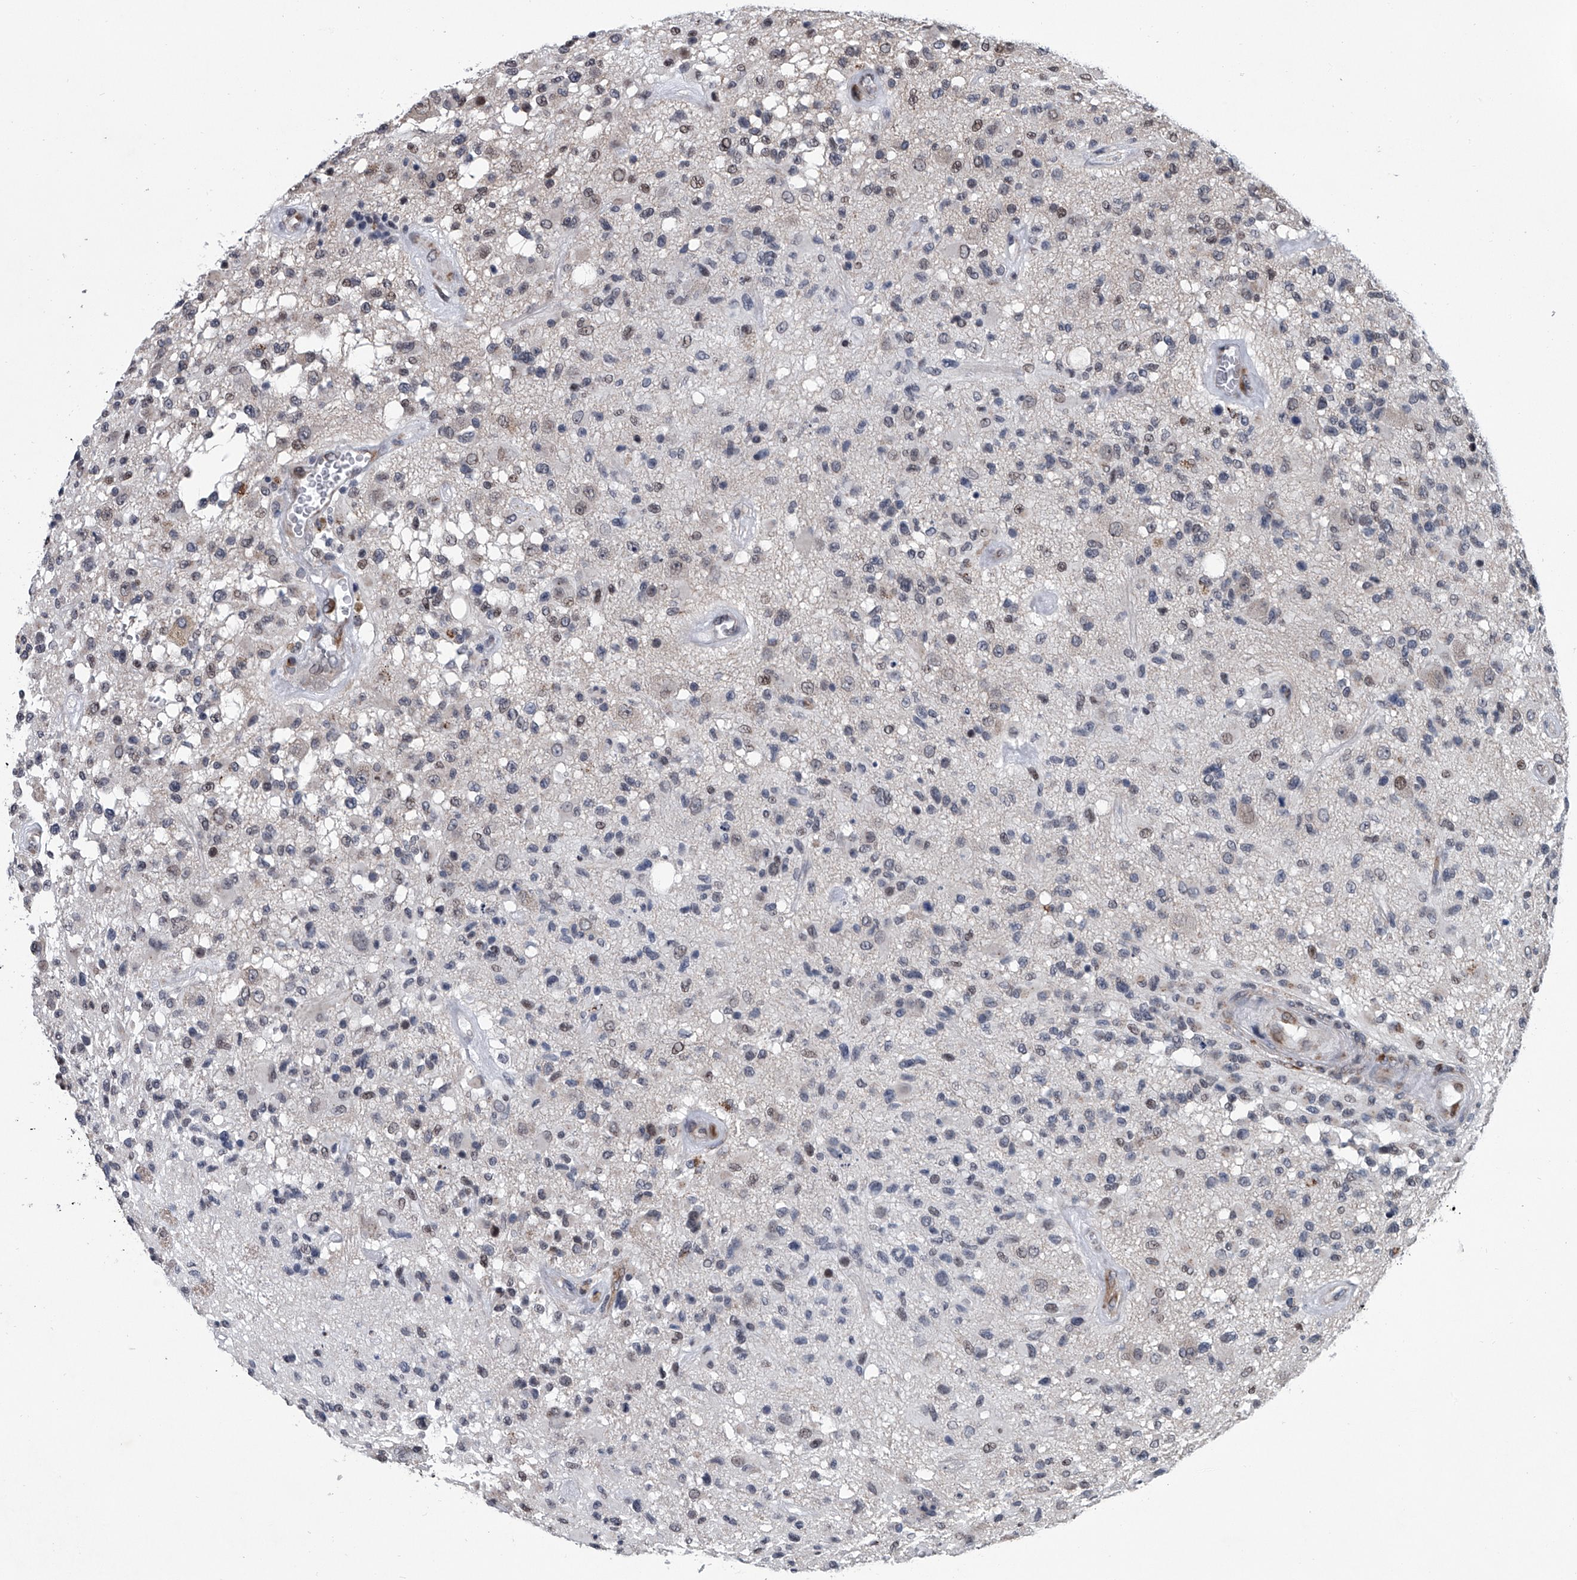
{"staining": {"intensity": "weak", "quantity": "<25%", "location": "nuclear"}, "tissue": "glioma", "cell_type": "Tumor cells", "image_type": "cancer", "snomed": [{"axis": "morphology", "description": "Glioma, malignant, High grade"}, {"axis": "morphology", "description": "Glioblastoma, NOS"}, {"axis": "topography", "description": "Brain"}], "caption": "A micrograph of glioblastoma stained for a protein exhibits no brown staining in tumor cells. (DAB immunohistochemistry (IHC), high magnification).", "gene": "PPP2R5D", "patient": {"sex": "male", "age": 60}}